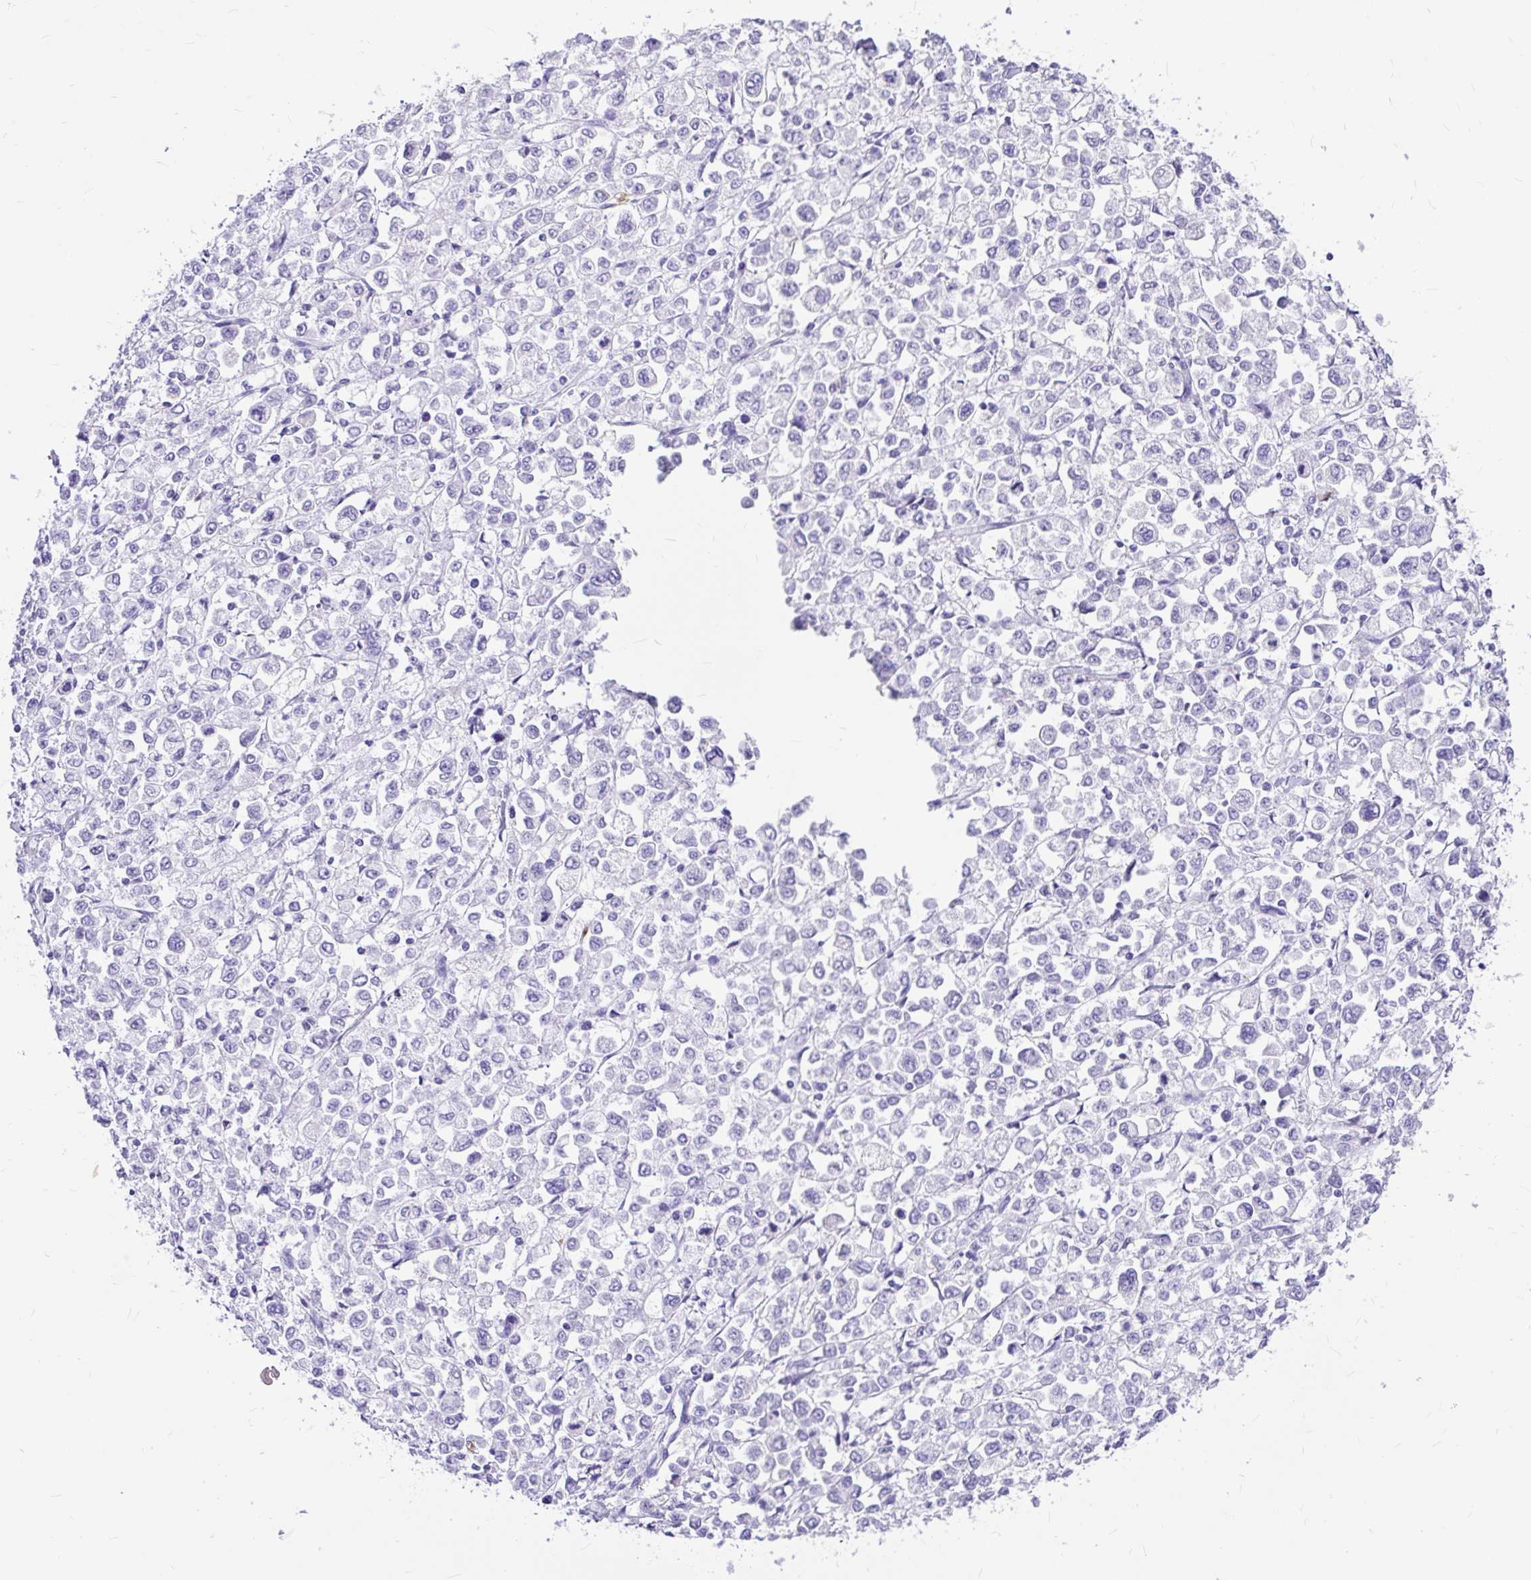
{"staining": {"intensity": "negative", "quantity": "none", "location": "none"}, "tissue": "stomach cancer", "cell_type": "Tumor cells", "image_type": "cancer", "snomed": [{"axis": "morphology", "description": "Adenocarcinoma, NOS"}, {"axis": "topography", "description": "Stomach, upper"}], "caption": "Image shows no protein staining in tumor cells of stomach cancer (adenocarcinoma) tissue.", "gene": "CLEC1B", "patient": {"sex": "male", "age": 70}}